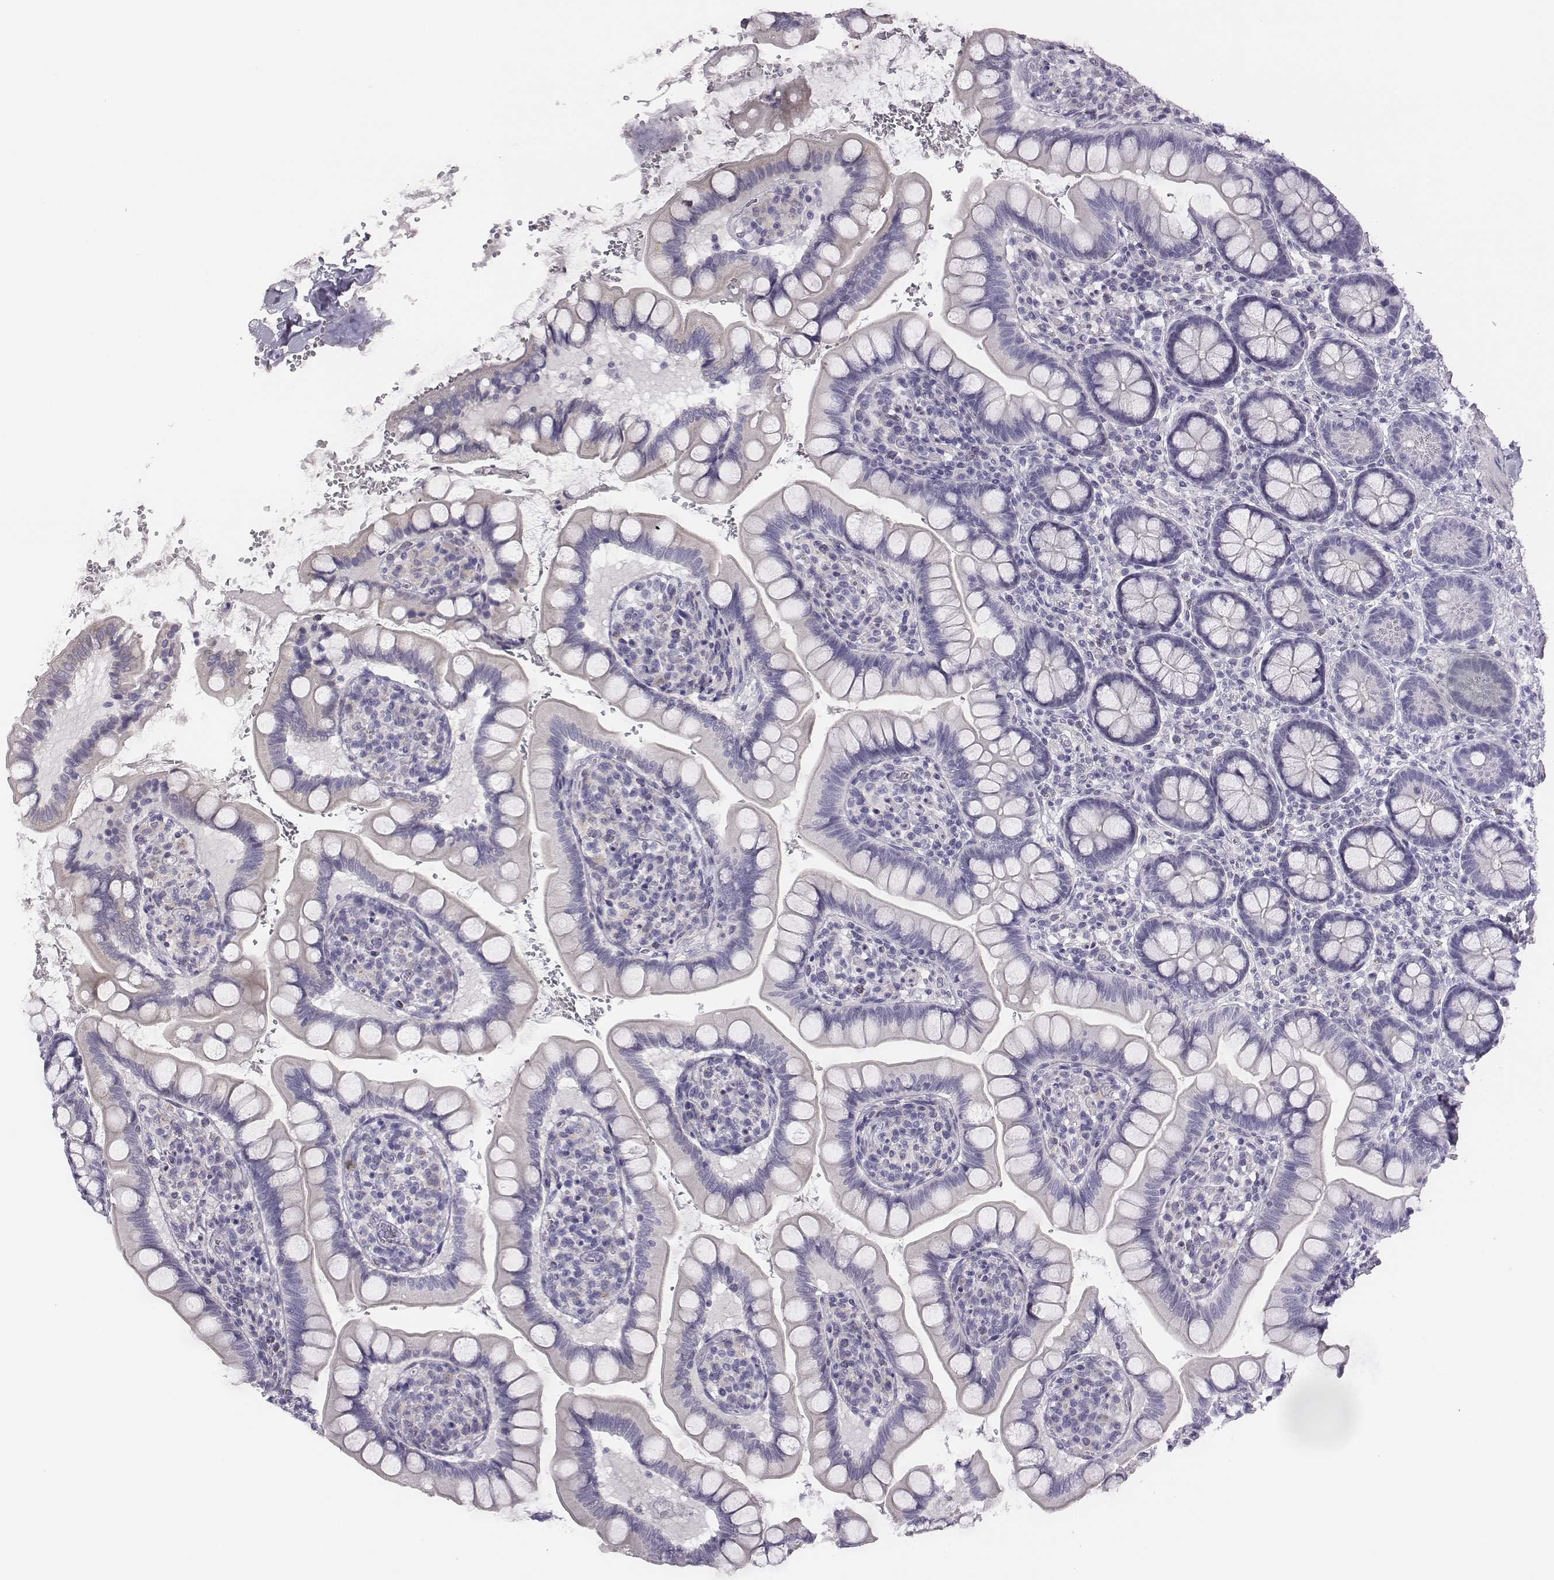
{"staining": {"intensity": "negative", "quantity": "none", "location": "none"}, "tissue": "small intestine", "cell_type": "Glandular cells", "image_type": "normal", "snomed": [{"axis": "morphology", "description": "Normal tissue, NOS"}, {"axis": "topography", "description": "Small intestine"}], "caption": "Immunohistochemical staining of normal human small intestine shows no significant positivity in glandular cells. (Brightfield microscopy of DAB IHC at high magnification).", "gene": "ADAM7", "patient": {"sex": "female", "age": 56}}